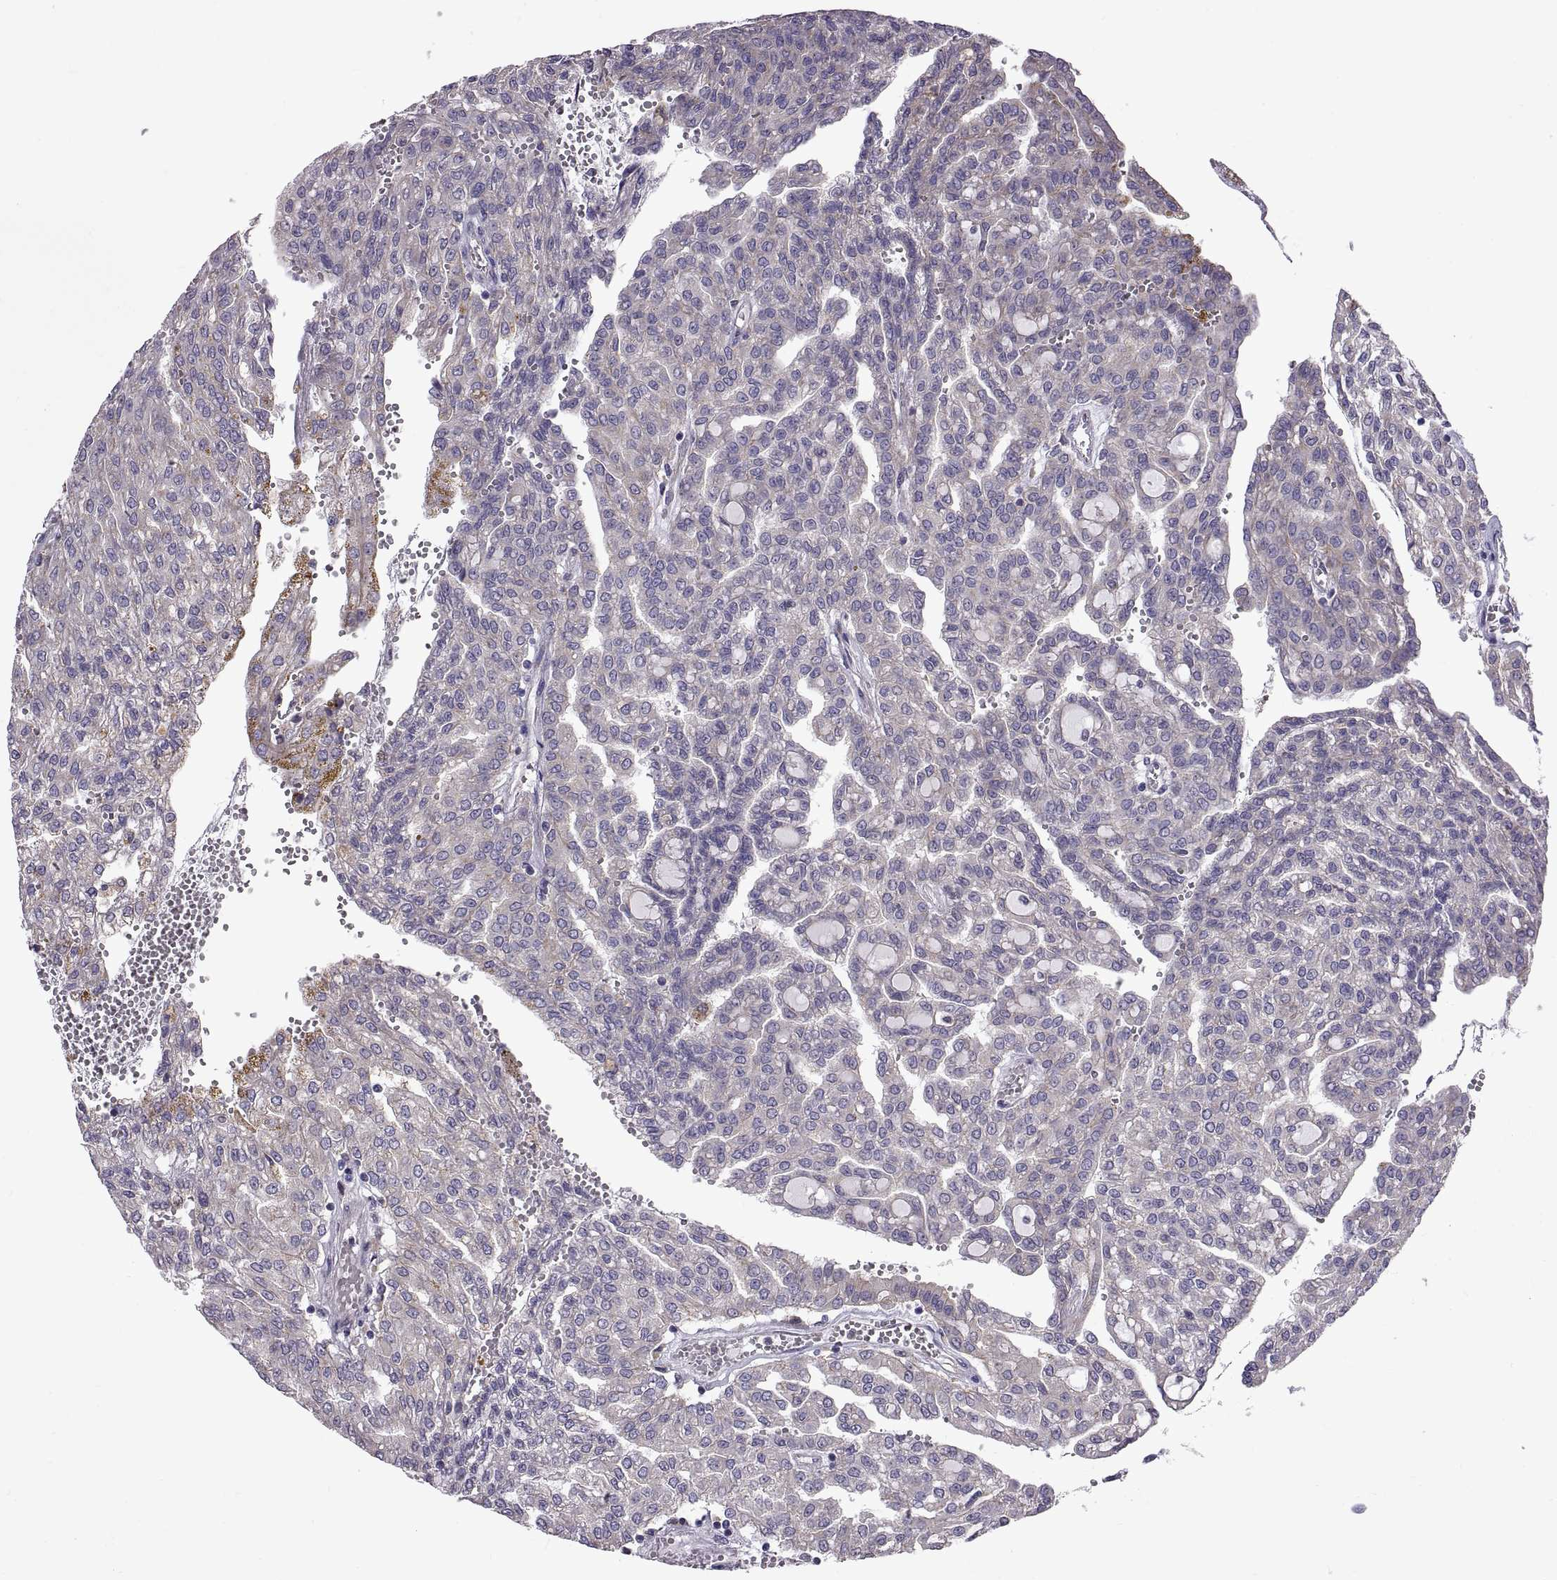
{"staining": {"intensity": "negative", "quantity": "none", "location": "none"}, "tissue": "renal cancer", "cell_type": "Tumor cells", "image_type": "cancer", "snomed": [{"axis": "morphology", "description": "Adenocarcinoma, NOS"}, {"axis": "topography", "description": "Kidney"}], "caption": "Tumor cells are negative for protein expression in human renal adenocarcinoma. The staining was performed using DAB (3,3'-diaminobenzidine) to visualize the protein expression in brown, while the nuclei were stained in blue with hematoxylin (Magnification: 20x).", "gene": "ARSL", "patient": {"sex": "male", "age": 63}}